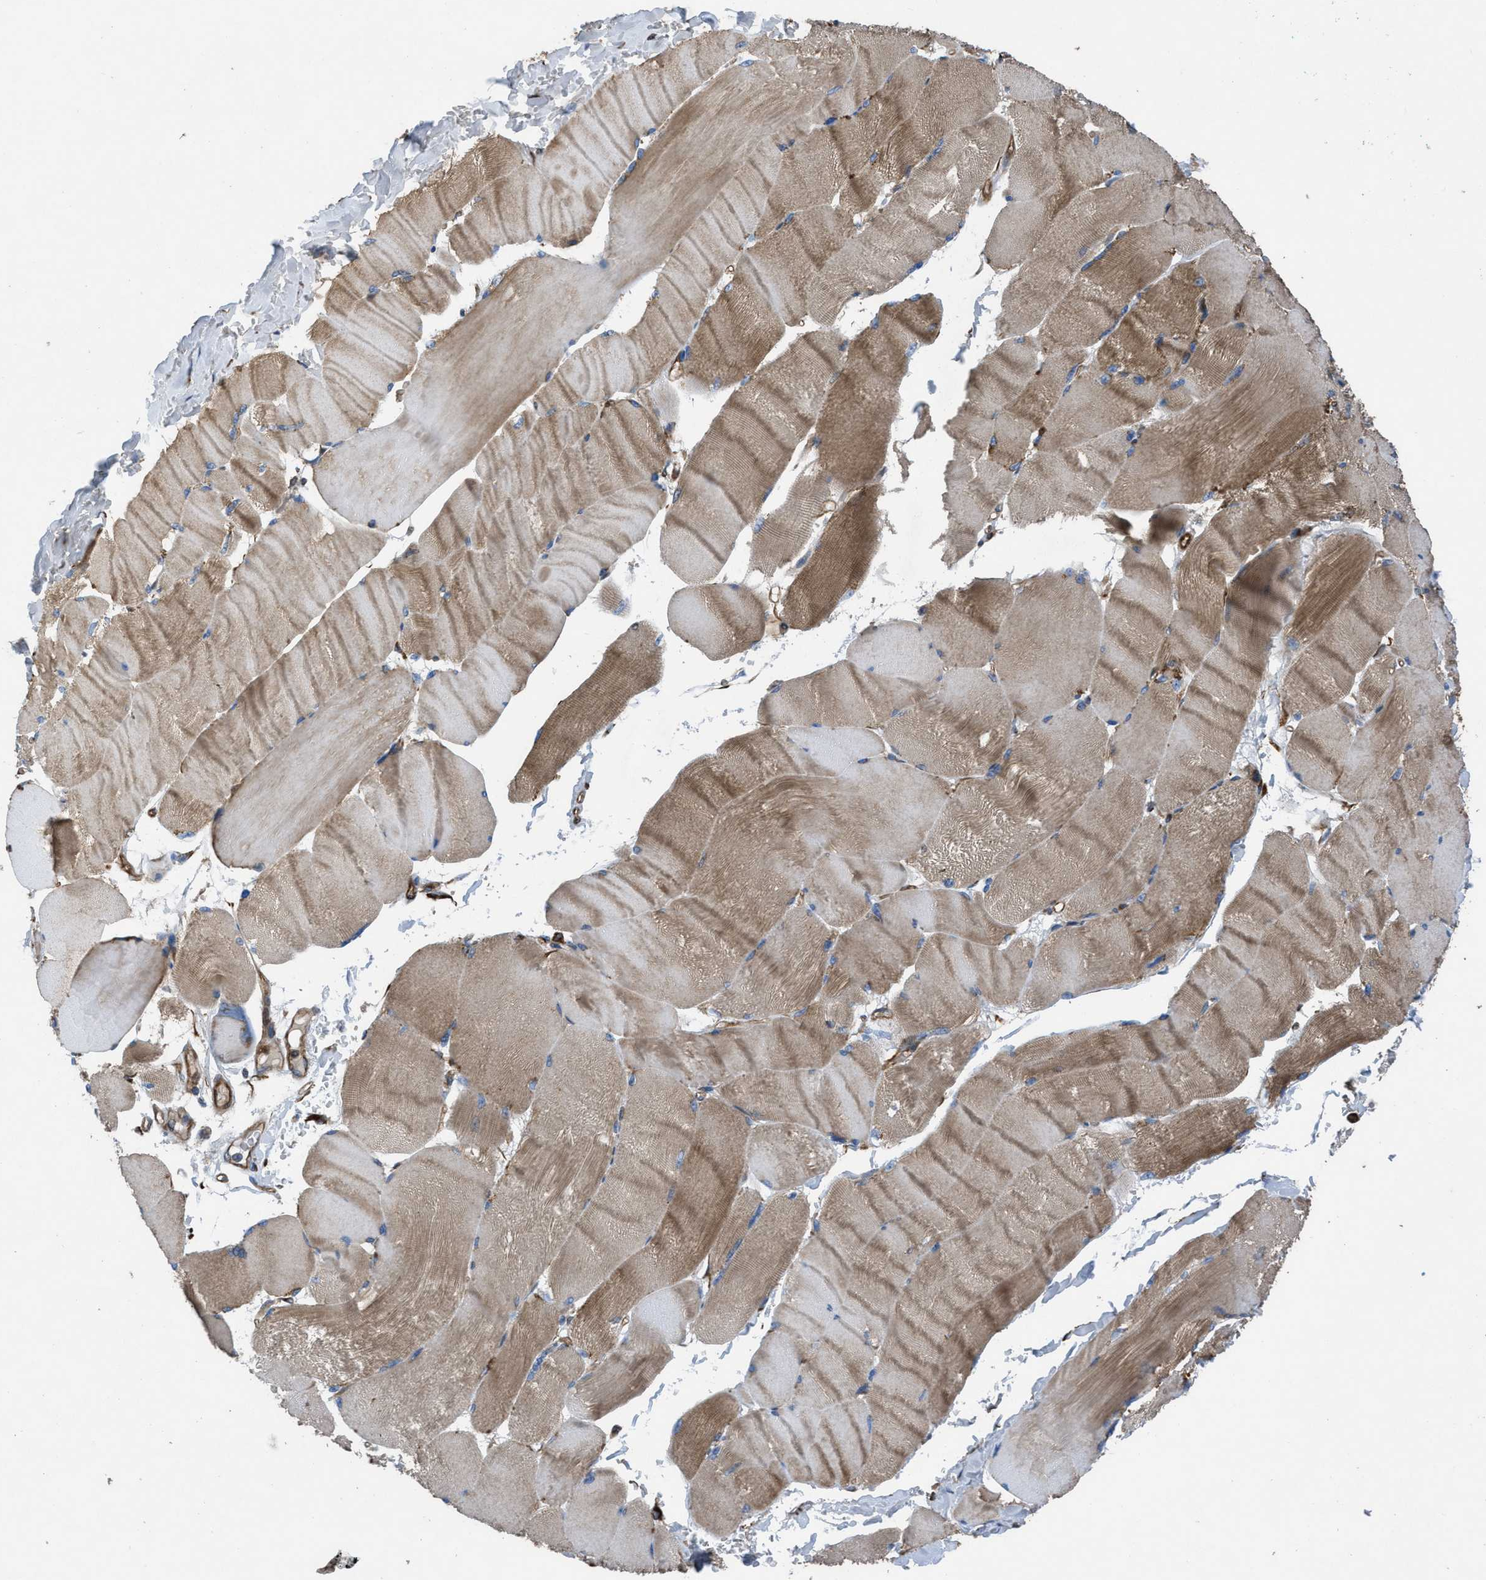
{"staining": {"intensity": "moderate", "quantity": ">75%", "location": "cytoplasmic/membranous"}, "tissue": "skeletal muscle", "cell_type": "Myocytes", "image_type": "normal", "snomed": [{"axis": "morphology", "description": "Normal tissue, NOS"}, {"axis": "topography", "description": "Skin"}, {"axis": "topography", "description": "Skeletal muscle"}], "caption": "Skeletal muscle stained with DAB IHC exhibits medium levels of moderate cytoplasmic/membranous staining in approximately >75% of myocytes. (DAB (3,3'-diaminobenzidine) = brown stain, brightfield microscopy at high magnification).", "gene": "SLC6A9", "patient": {"sex": "male", "age": 83}}